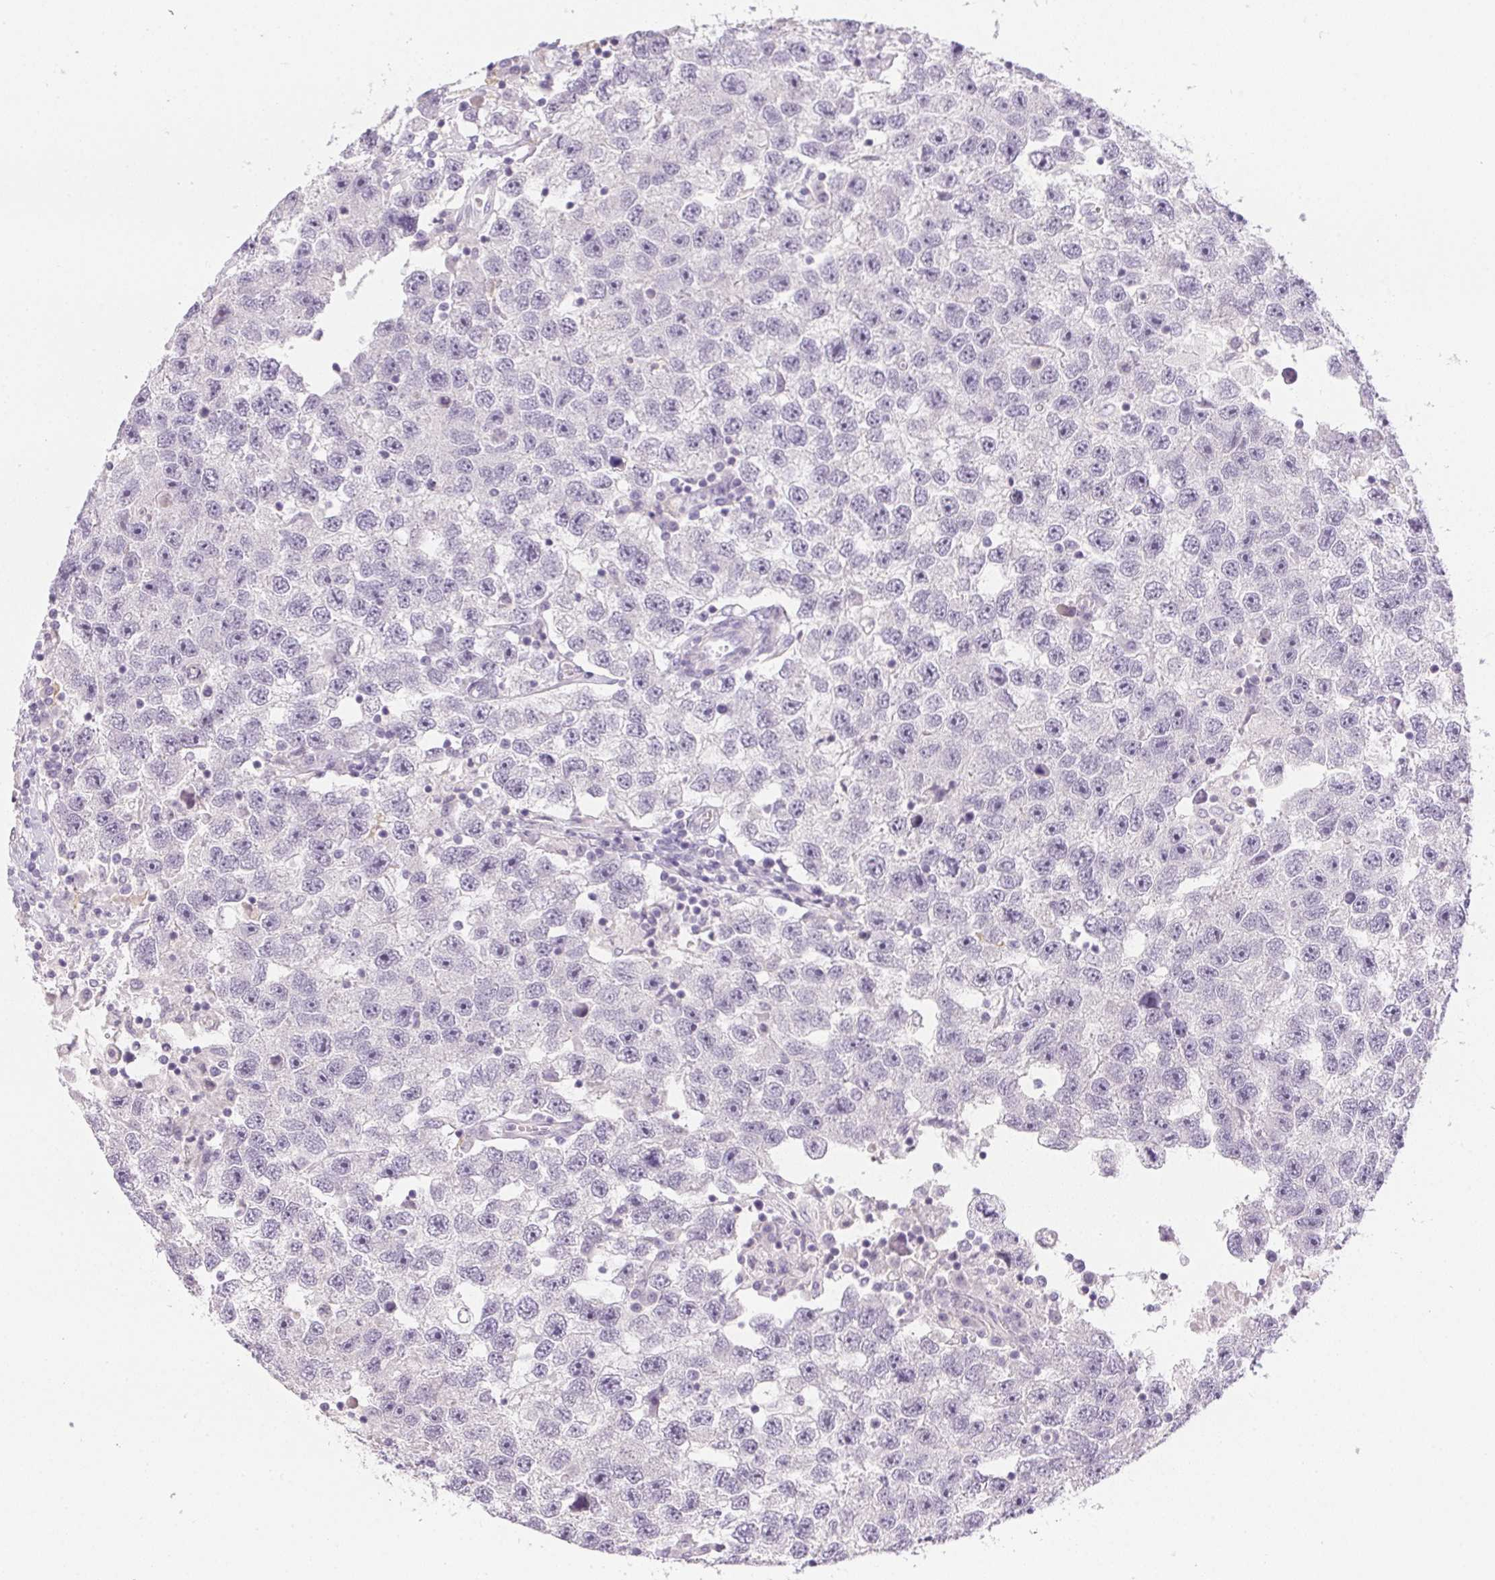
{"staining": {"intensity": "negative", "quantity": "none", "location": "none"}, "tissue": "testis cancer", "cell_type": "Tumor cells", "image_type": "cancer", "snomed": [{"axis": "morphology", "description": "Seminoma, NOS"}, {"axis": "topography", "description": "Testis"}], "caption": "Tumor cells are negative for brown protein staining in testis cancer.", "gene": "GSDMC", "patient": {"sex": "male", "age": 26}}